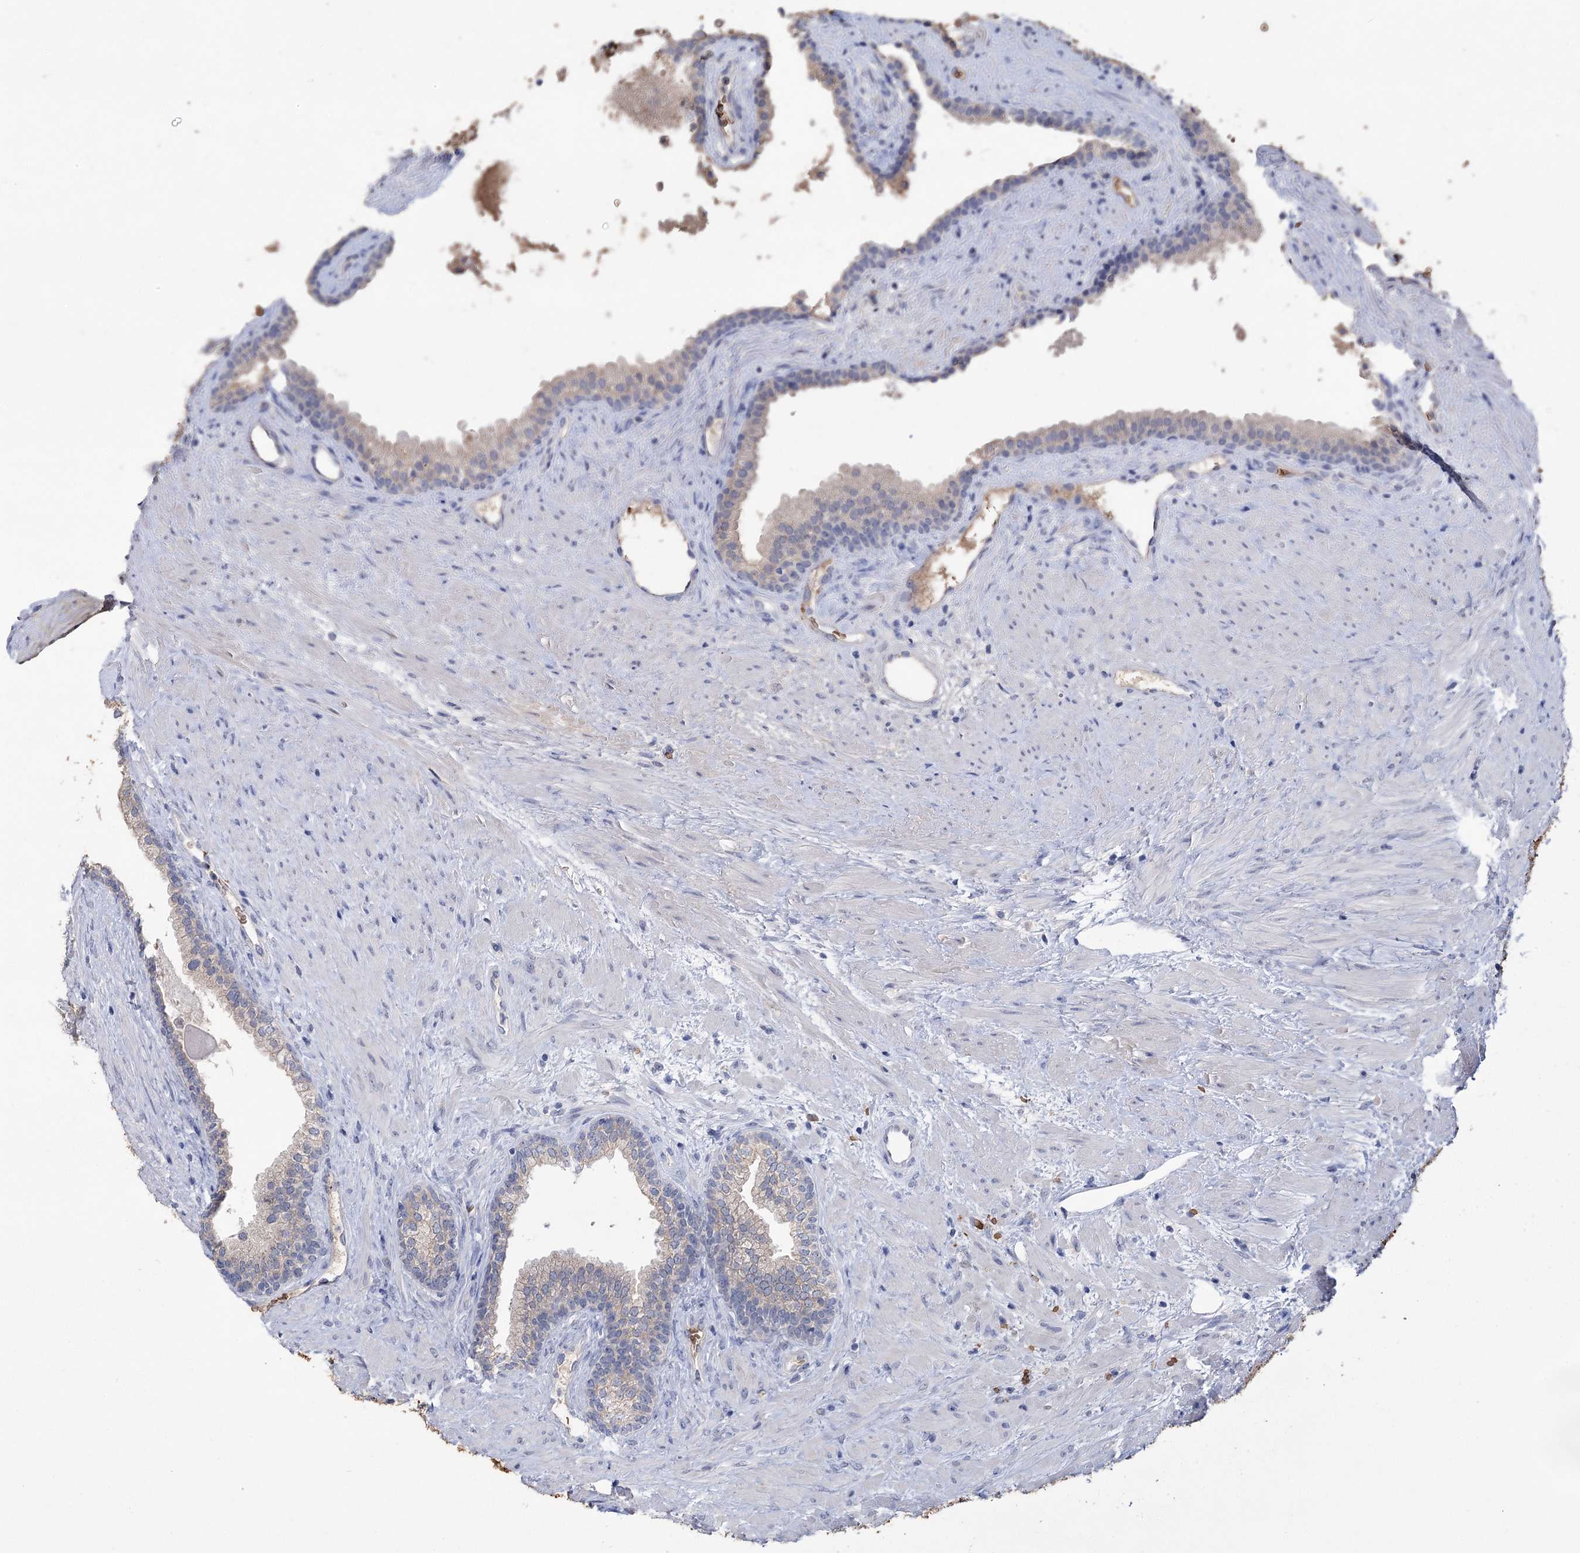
{"staining": {"intensity": "weak", "quantity": "25%-75%", "location": "cytoplasmic/membranous"}, "tissue": "prostate", "cell_type": "Glandular cells", "image_type": "normal", "snomed": [{"axis": "morphology", "description": "Normal tissue, NOS"}, {"axis": "topography", "description": "Prostate"}], "caption": "Approximately 25%-75% of glandular cells in benign prostate reveal weak cytoplasmic/membranous protein expression as visualized by brown immunohistochemical staining.", "gene": "HBA1", "patient": {"sex": "male", "age": 76}}